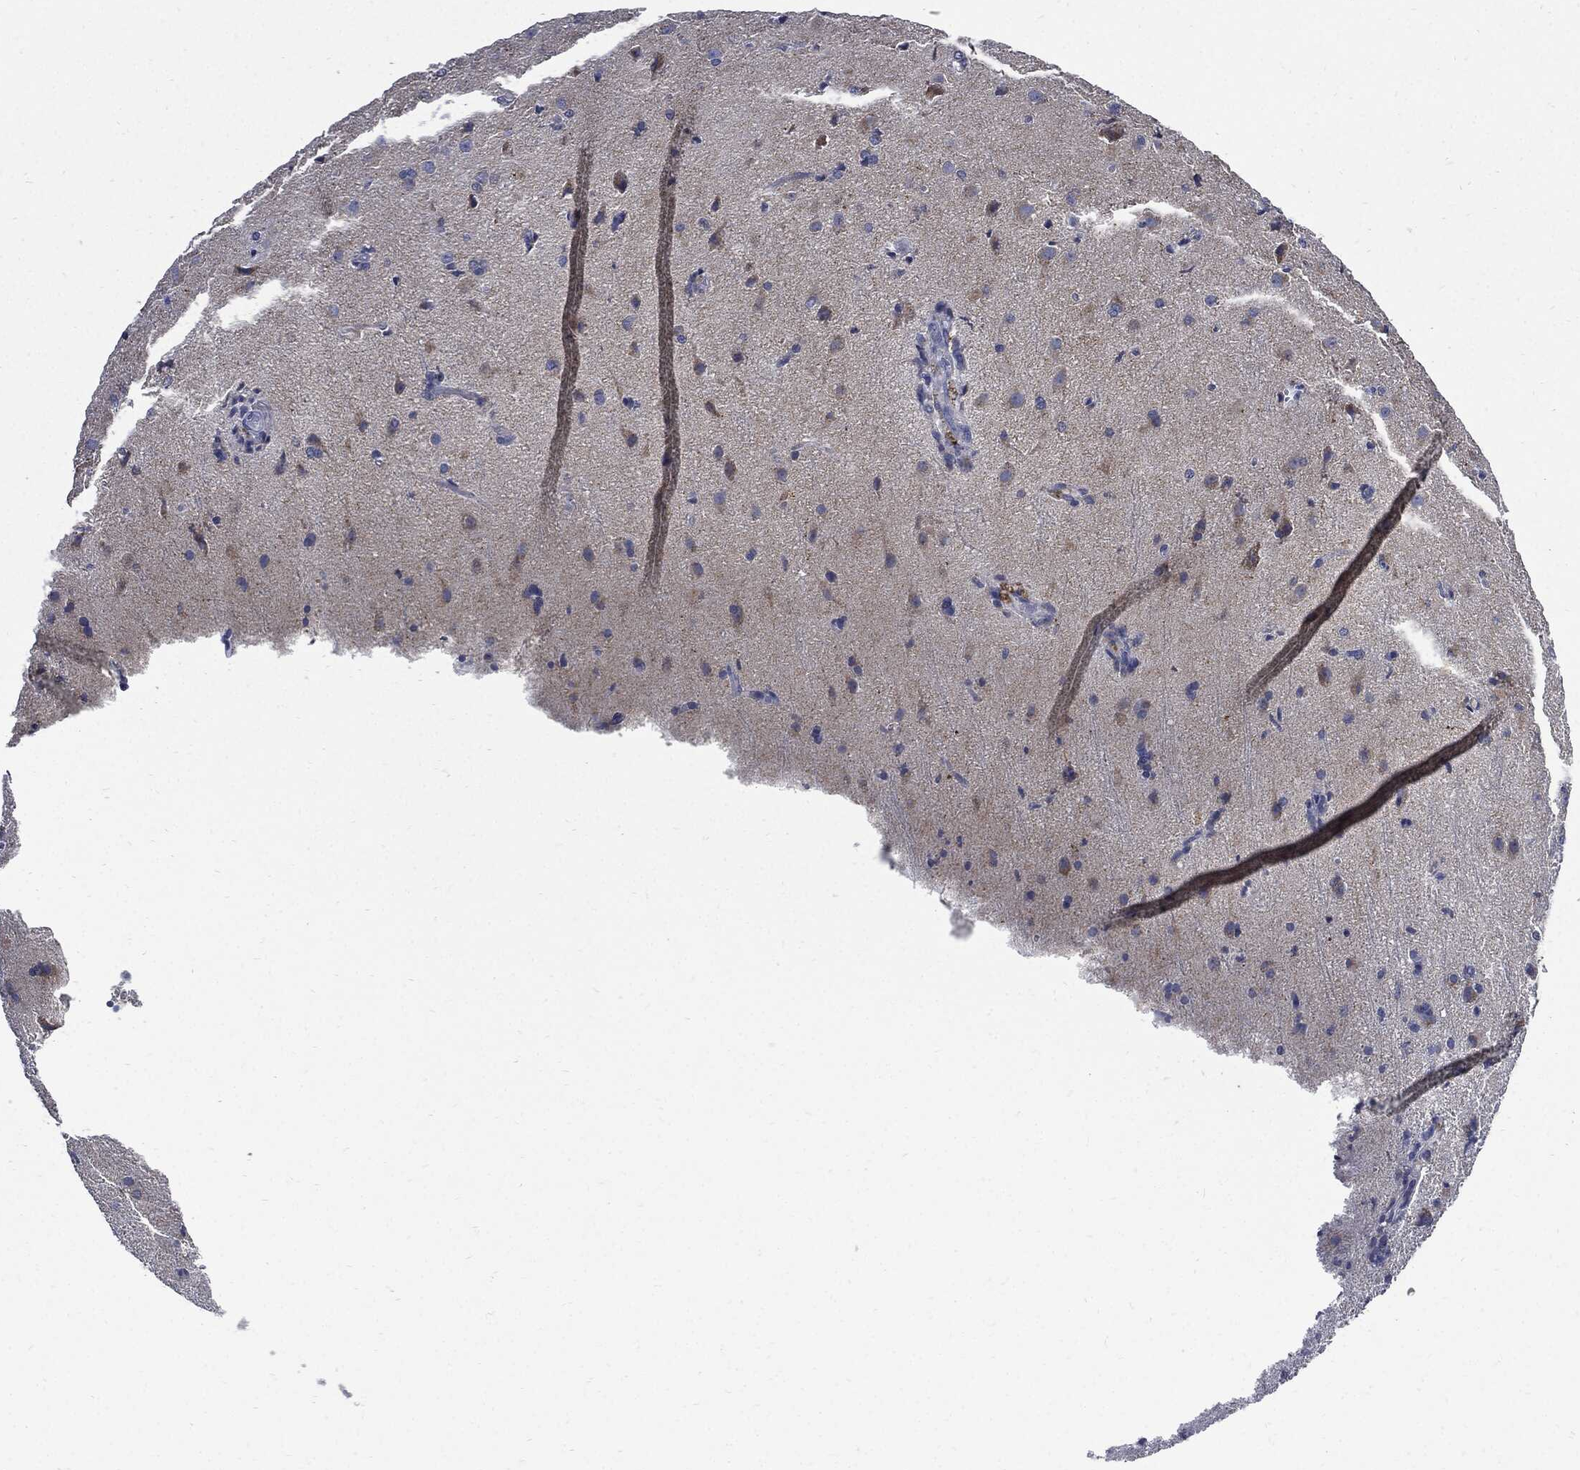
{"staining": {"intensity": "negative", "quantity": "none", "location": "none"}, "tissue": "glioma", "cell_type": "Tumor cells", "image_type": "cancer", "snomed": [{"axis": "morphology", "description": "Glioma, malignant, High grade"}, {"axis": "topography", "description": "Brain"}], "caption": "There is no significant positivity in tumor cells of high-grade glioma (malignant).", "gene": "CPE", "patient": {"sex": "male", "age": 68}}